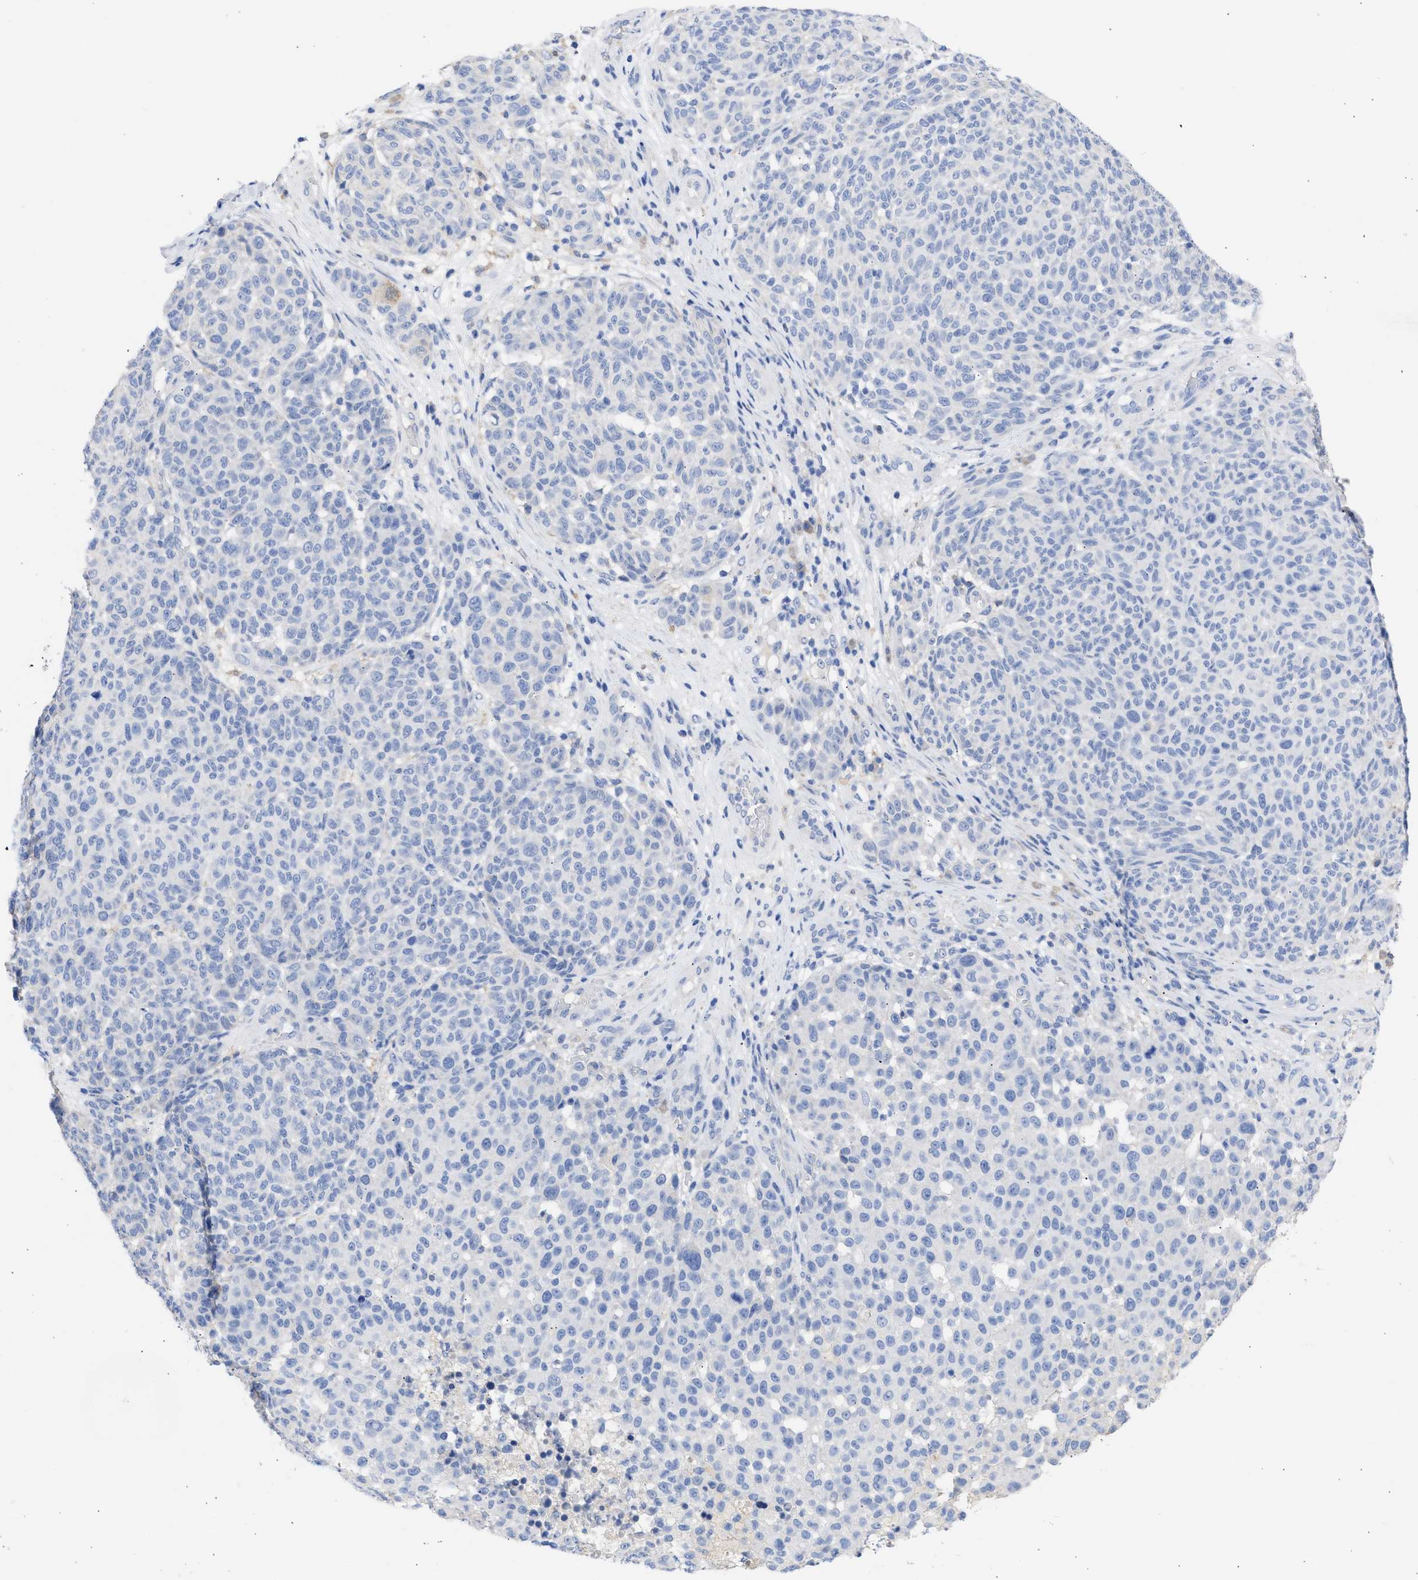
{"staining": {"intensity": "negative", "quantity": "none", "location": "none"}, "tissue": "melanoma", "cell_type": "Tumor cells", "image_type": "cancer", "snomed": [{"axis": "morphology", "description": "Malignant melanoma, NOS"}, {"axis": "topography", "description": "Skin"}], "caption": "Malignant melanoma was stained to show a protein in brown. There is no significant staining in tumor cells.", "gene": "RSPH1", "patient": {"sex": "male", "age": 59}}